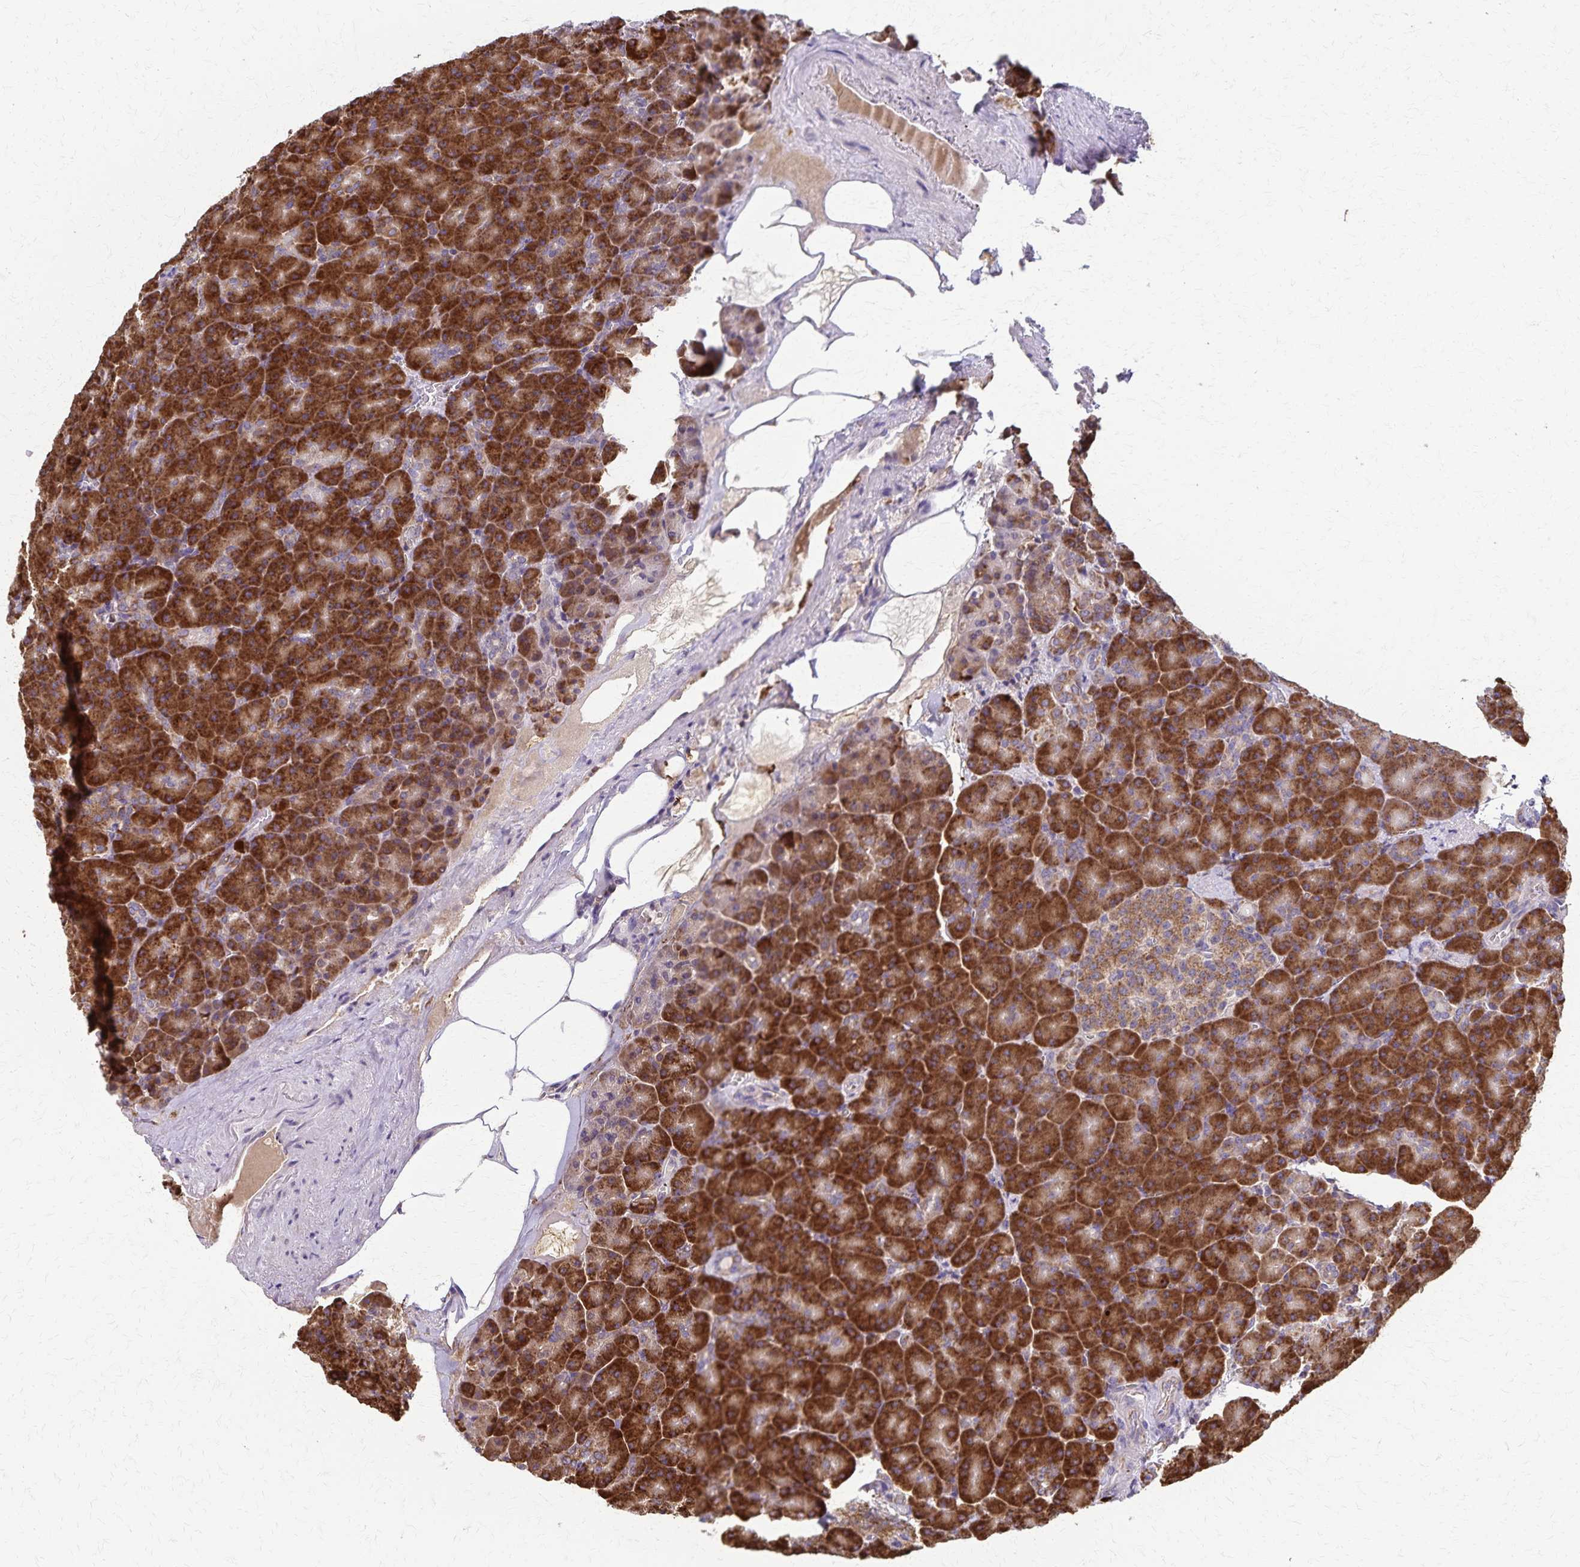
{"staining": {"intensity": "strong", "quantity": ">75%", "location": "cytoplasmic/membranous"}, "tissue": "pancreas", "cell_type": "Exocrine glandular cells", "image_type": "normal", "snomed": [{"axis": "morphology", "description": "Normal tissue, NOS"}, {"axis": "topography", "description": "Pancreas"}], "caption": "This photomicrograph shows IHC staining of benign human pancreas, with high strong cytoplasmic/membranous staining in approximately >75% of exocrine glandular cells.", "gene": "RNF10", "patient": {"sex": "female", "age": 74}}